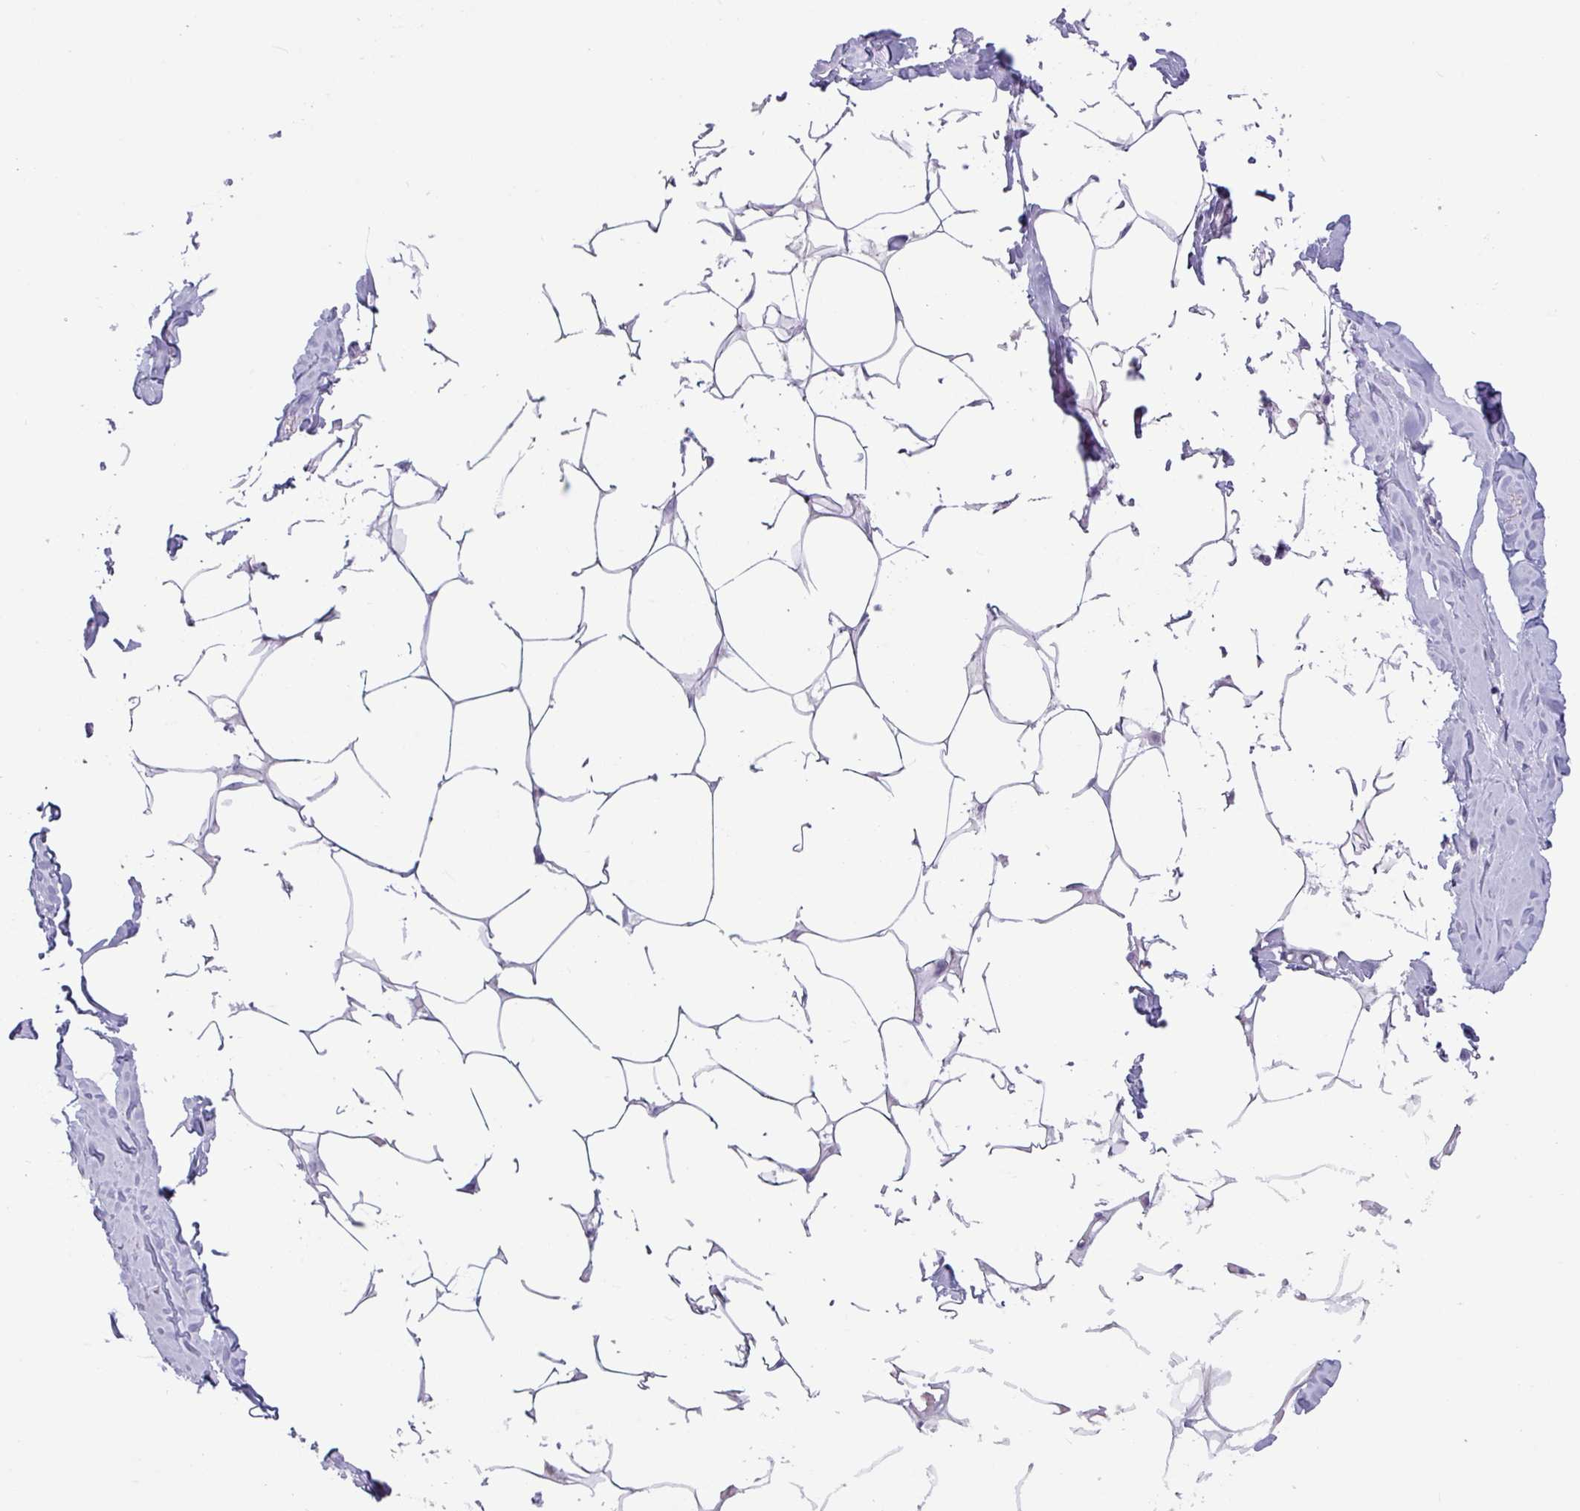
{"staining": {"intensity": "negative", "quantity": "none", "location": "none"}, "tissue": "breast", "cell_type": "Adipocytes", "image_type": "normal", "snomed": [{"axis": "morphology", "description": "Normal tissue, NOS"}, {"axis": "topography", "description": "Breast"}], "caption": "DAB immunohistochemical staining of unremarkable breast reveals no significant expression in adipocytes. Brightfield microscopy of IHC stained with DAB (brown) and hematoxylin (blue), captured at high magnification.", "gene": "CAMK1", "patient": {"sex": "female", "age": 27}}